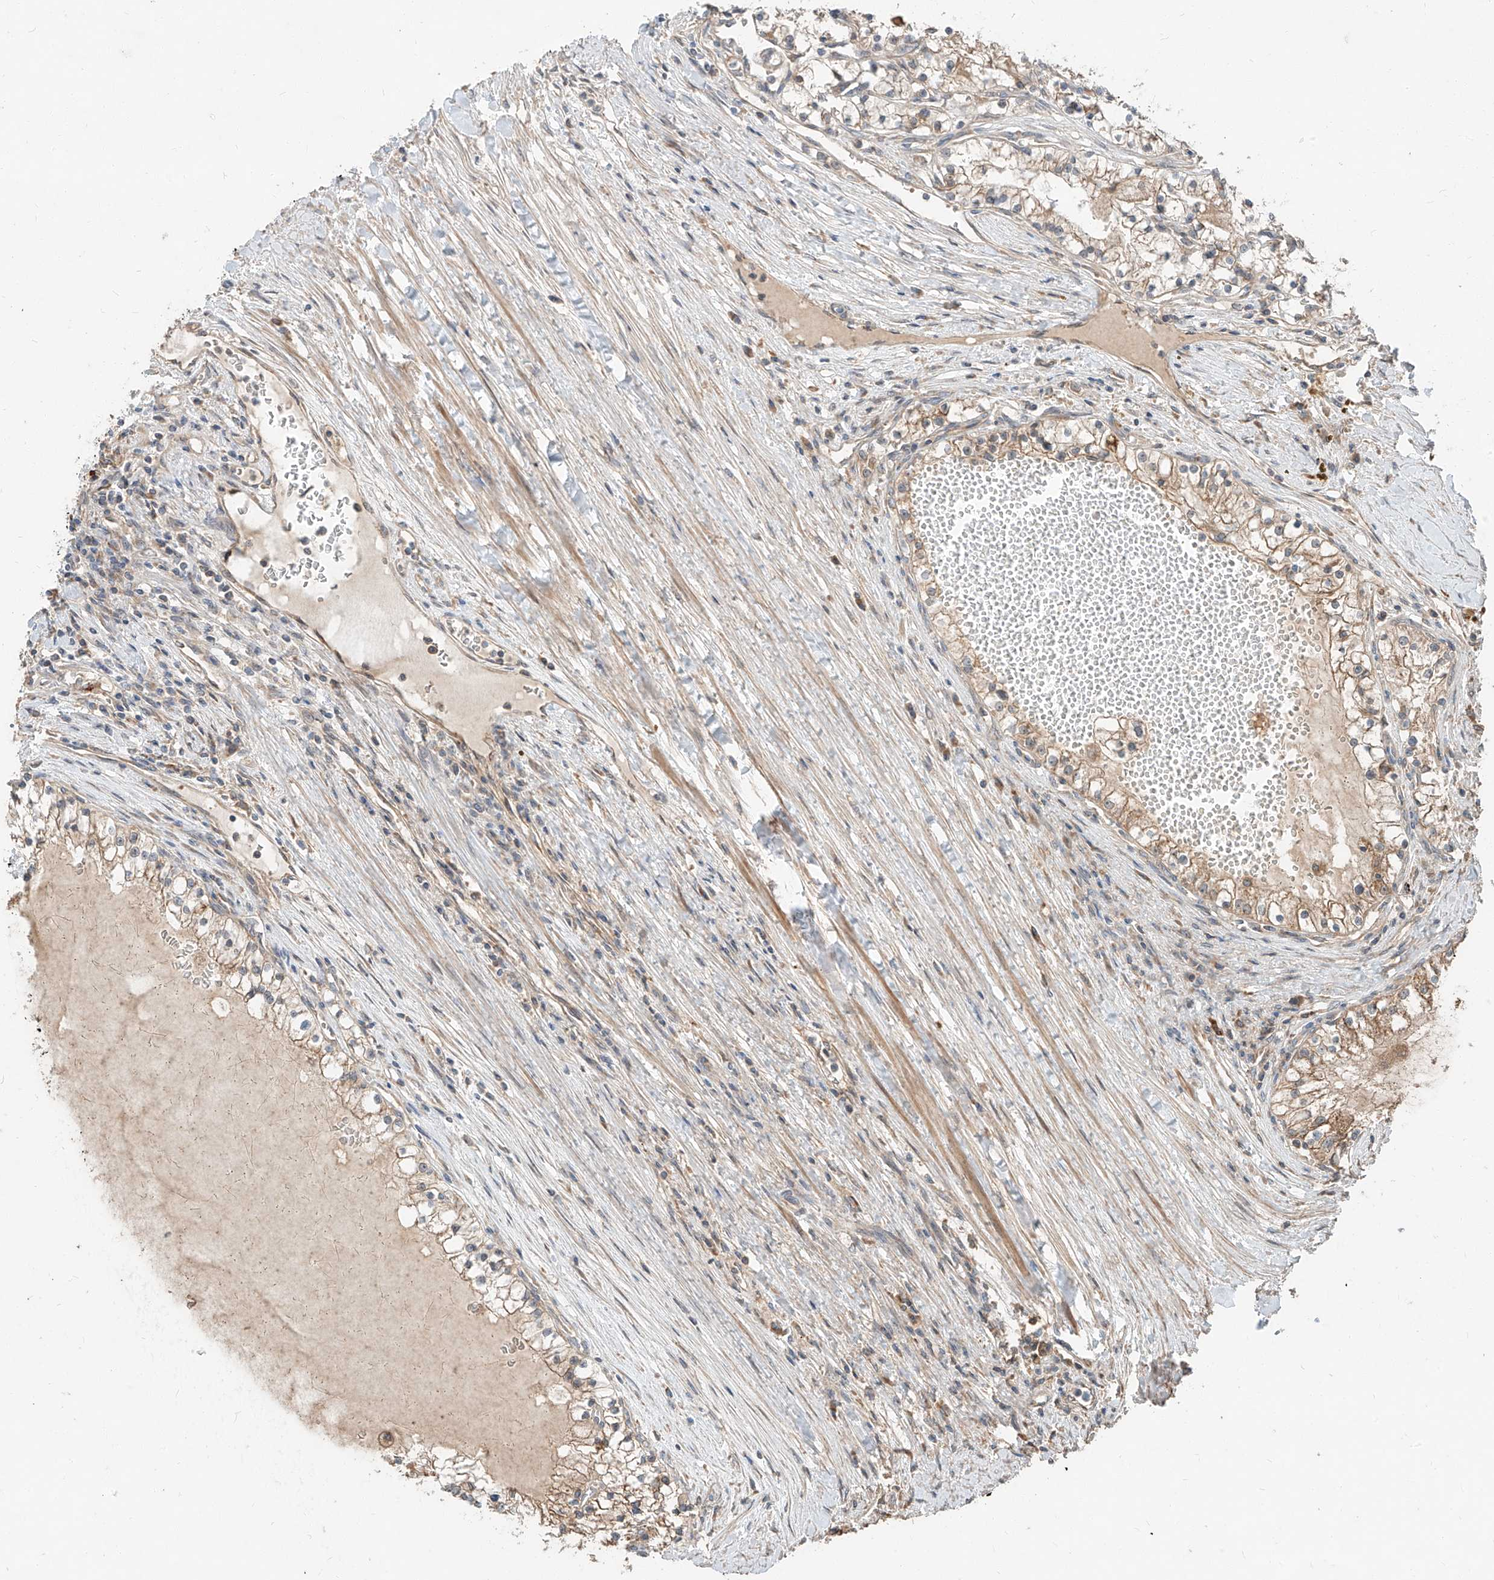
{"staining": {"intensity": "weak", "quantity": ">75%", "location": "cytoplasmic/membranous"}, "tissue": "renal cancer", "cell_type": "Tumor cells", "image_type": "cancer", "snomed": [{"axis": "morphology", "description": "Normal tissue, NOS"}, {"axis": "morphology", "description": "Adenocarcinoma, NOS"}, {"axis": "topography", "description": "Kidney"}], "caption": "Renal cancer (adenocarcinoma) was stained to show a protein in brown. There is low levels of weak cytoplasmic/membranous expression in about >75% of tumor cells.", "gene": "STX19", "patient": {"sex": "male", "age": 68}}